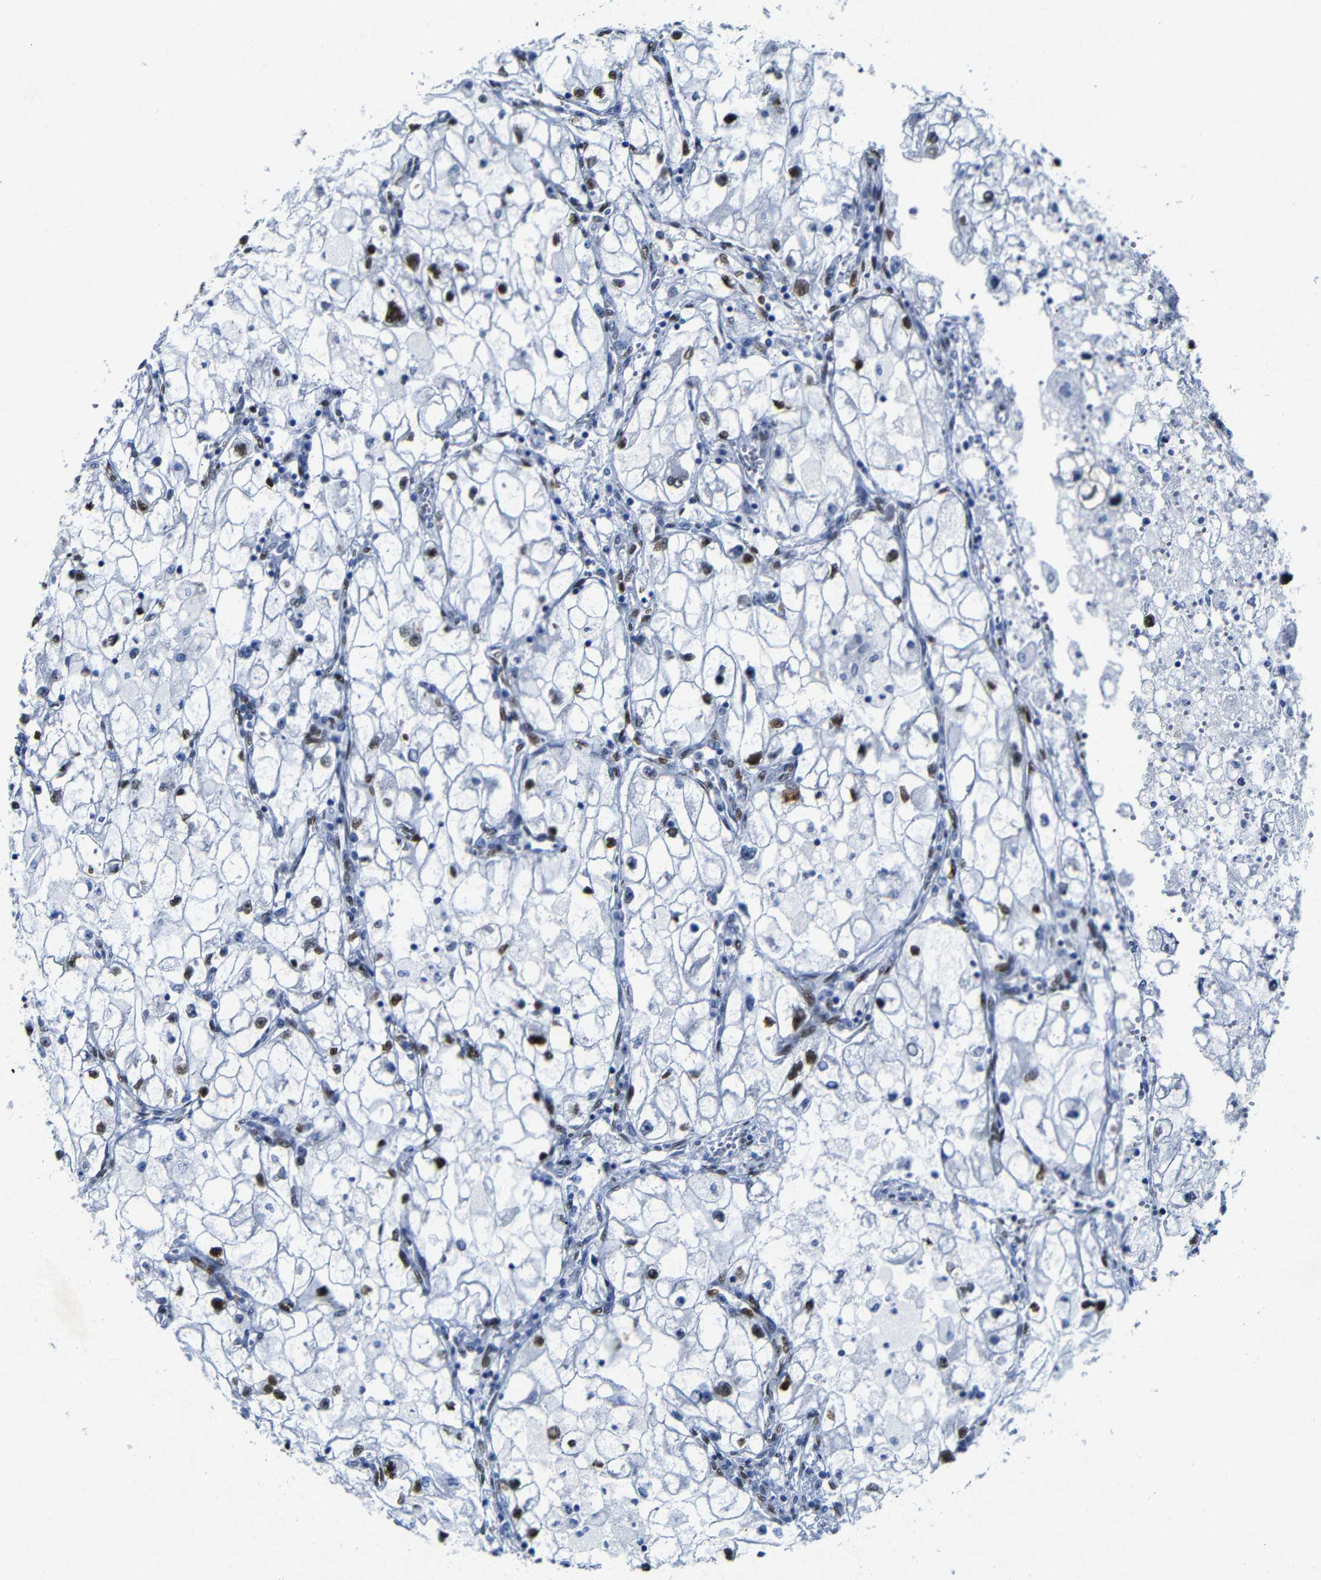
{"staining": {"intensity": "moderate", "quantity": ">75%", "location": "nuclear"}, "tissue": "renal cancer", "cell_type": "Tumor cells", "image_type": "cancer", "snomed": [{"axis": "morphology", "description": "Adenocarcinoma, NOS"}, {"axis": "topography", "description": "Kidney"}], "caption": "Adenocarcinoma (renal) stained with IHC displays moderate nuclear staining in approximately >75% of tumor cells.", "gene": "FOSL2", "patient": {"sex": "female", "age": 70}}